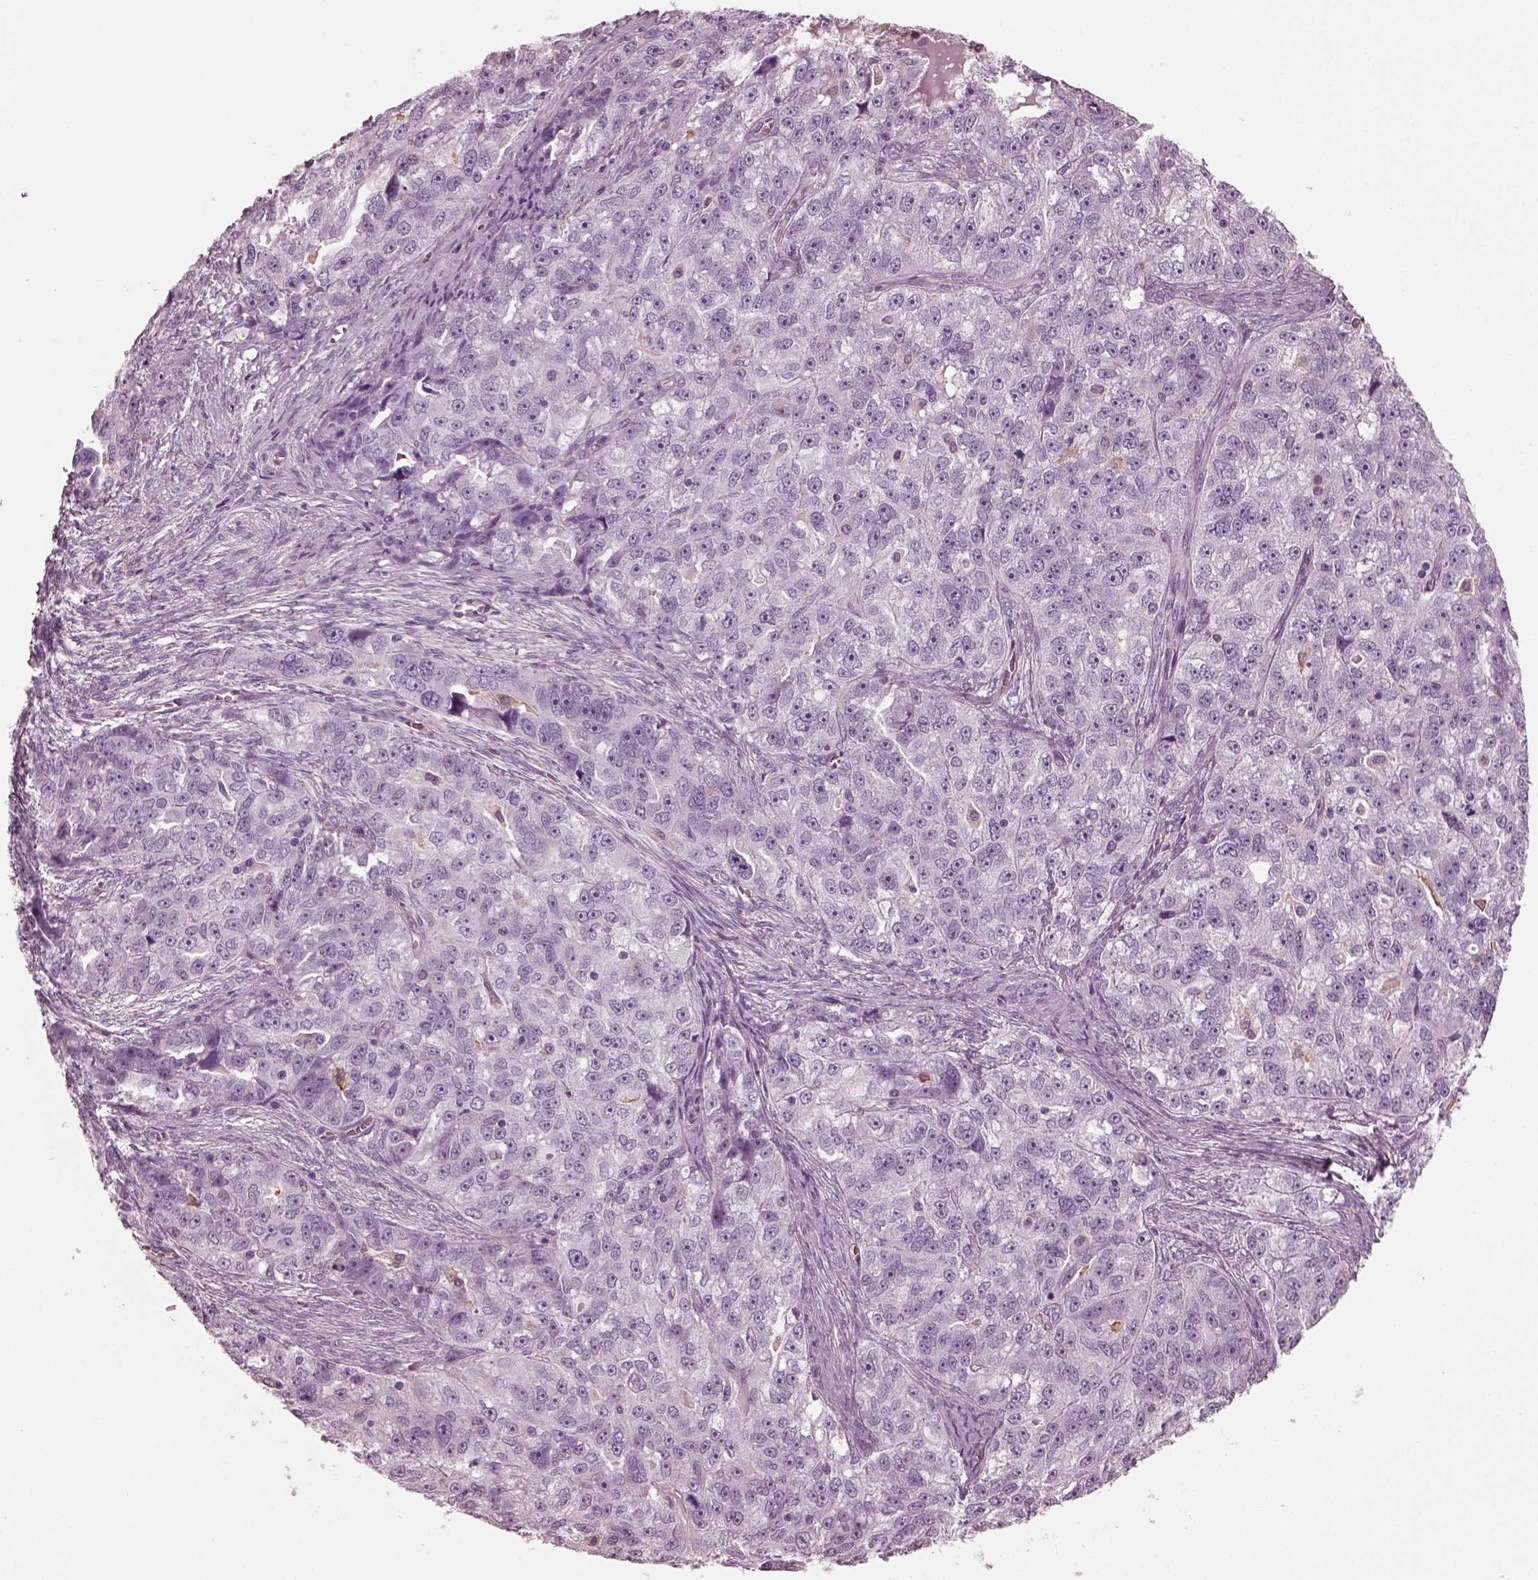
{"staining": {"intensity": "negative", "quantity": "none", "location": "none"}, "tissue": "ovarian cancer", "cell_type": "Tumor cells", "image_type": "cancer", "snomed": [{"axis": "morphology", "description": "Cystadenocarcinoma, serous, NOS"}, {"axis": "topography", "description": "Ovary"}], "caption": "High magnification brightfield microscopy of ovarian cancer (serous cystadenocarcinoma) stained with DAB (3,3'-diaminobenzidine) (brown) and counterstained with hematoxylin (blue): tumor cells show no significant expression.", "gene": "CGA", "patient": {"sex": "female", "age": 51}}